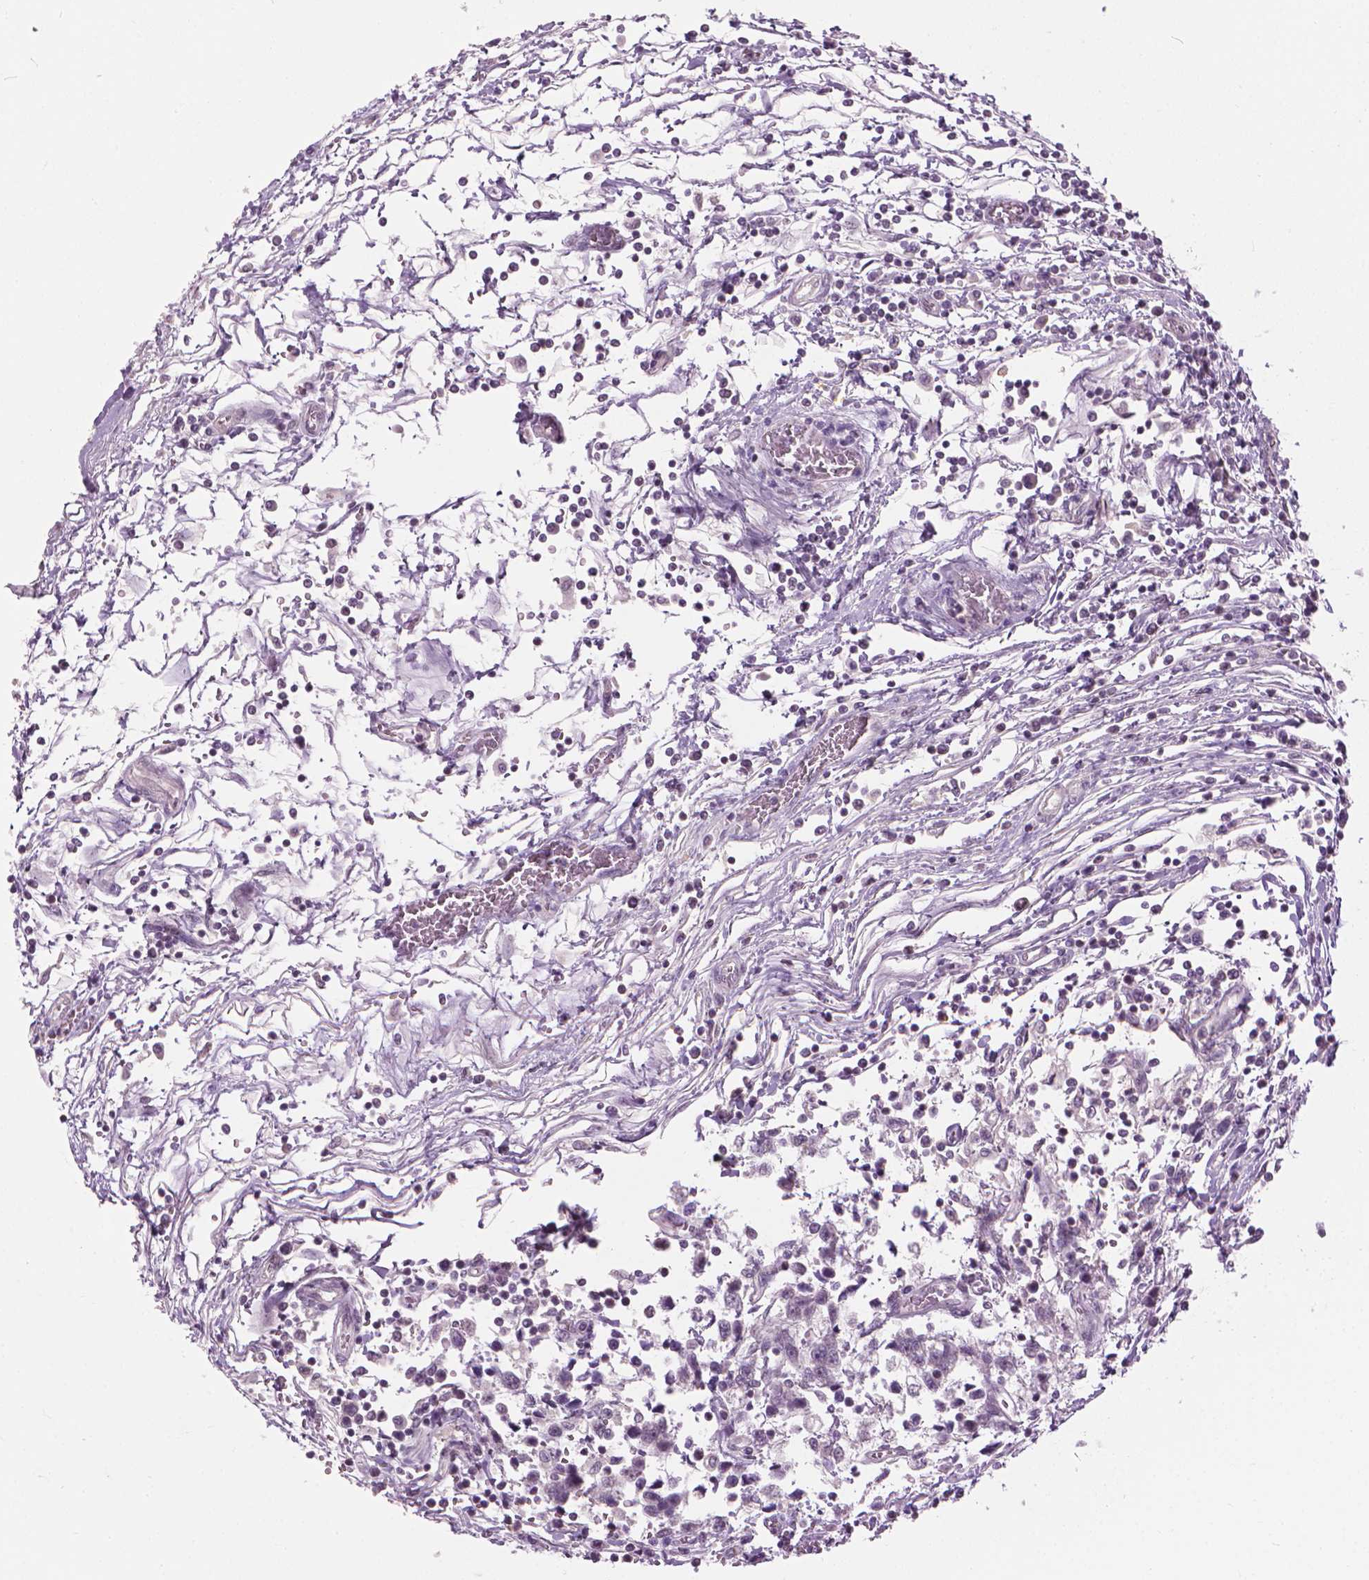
{"staining": {"intensity": "negative", "quantity": "none", "location": "none"}, "tissue": "testis cancer", "cell_type": "Tumor cells", "image_type": "cancer", "snomed": [{"axis": "morphology", "description": "Seminoma, NOS"}, {"axis": "topography", "description": "Testis"}], "caption": "Immunohistochemistry micrograph of human seminoma (testis) stained for a protein (brown), which shows no staining in tumor cells. The staining was performed using DAB (3,3'-diaminobenzidine) to visualize the protein expression in brown, while the nuclei were stained in blue with hematoxylin (Magnification: 20x).", "gene": "SAXO2", "patient": {"sex": "male", "age": 34}}